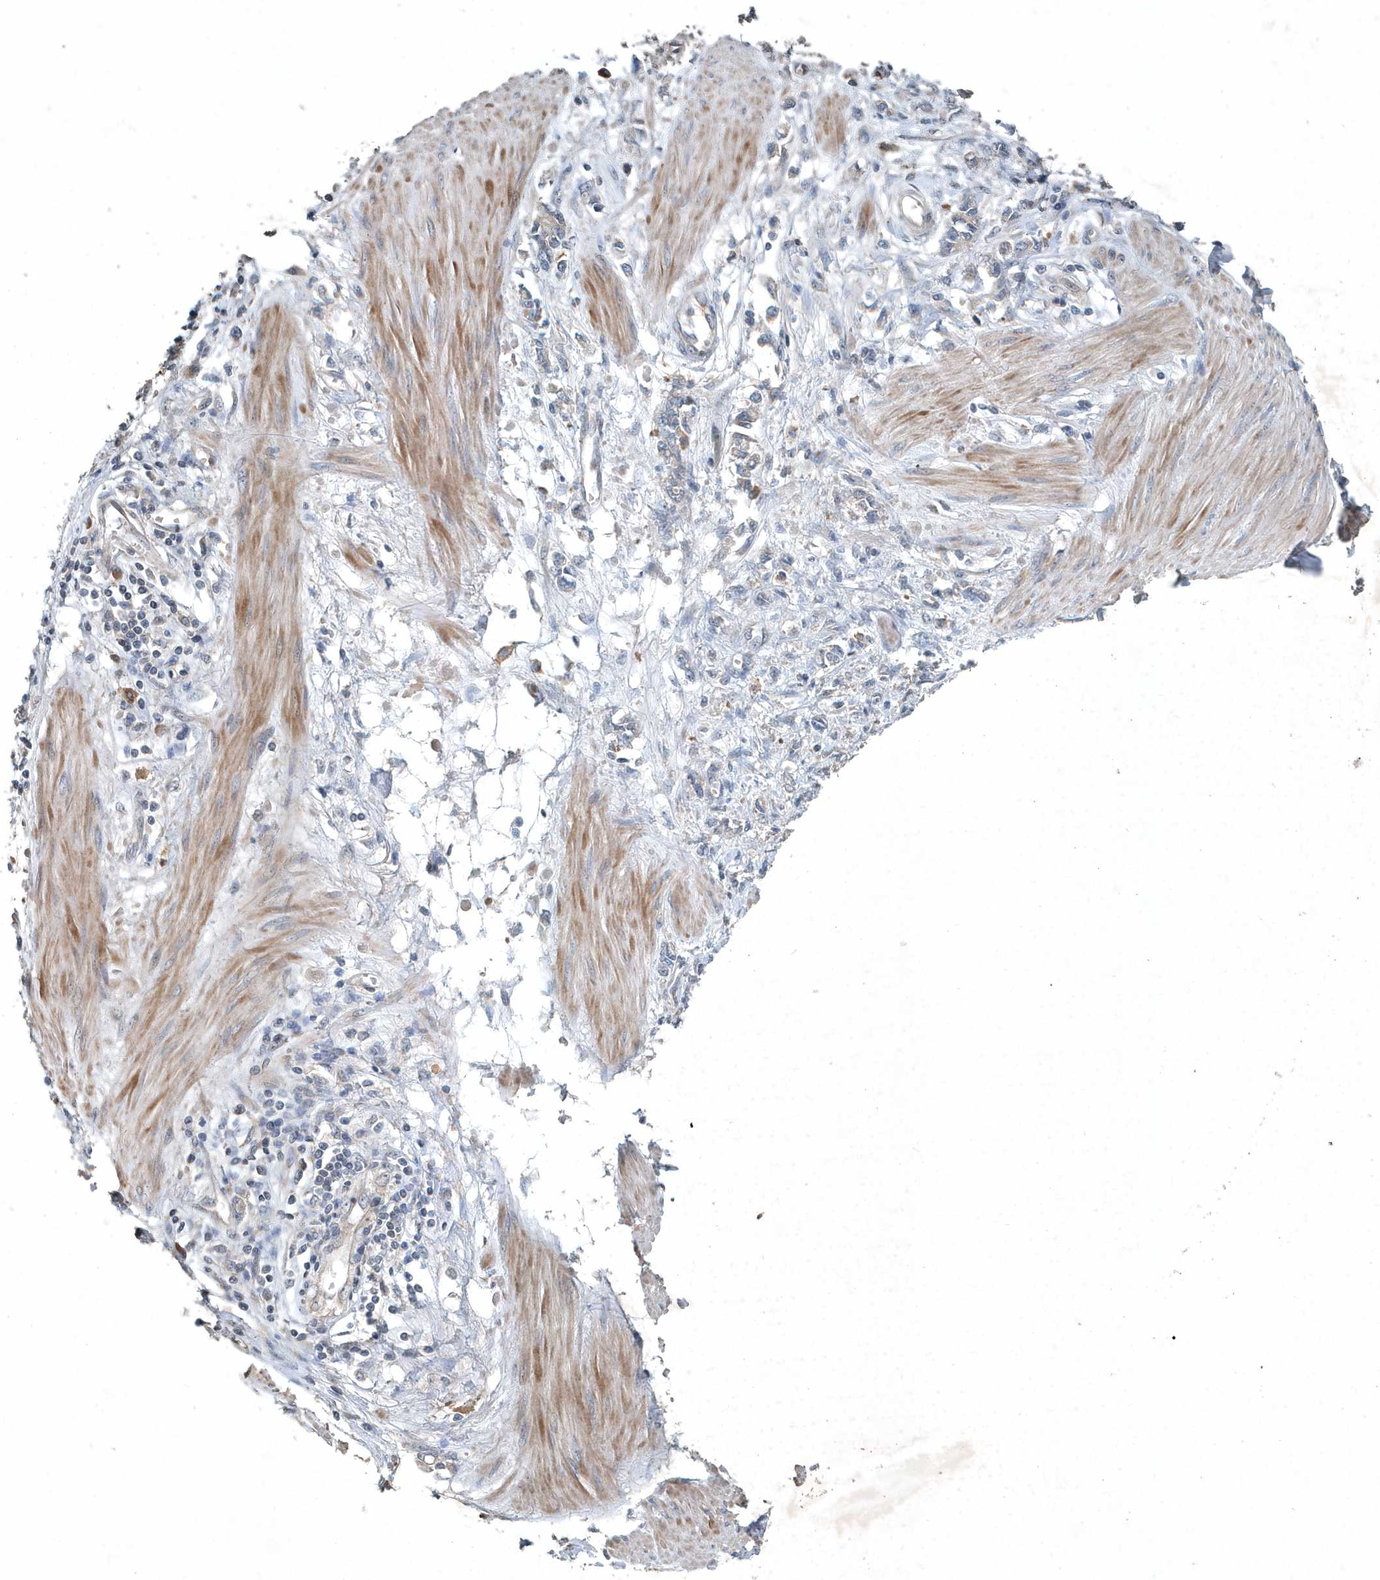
{"staining": {"intensity": "negative", "quantity": "none", "location": "none"}, "tissue": "stomach cancer", "cell_type": "Tumor cells", "image_type": "cancer", "snomed": [{"axis": "morphology", "description": "Adenocarcinoma, NOS"}, {"axis": "topography", "description": "Stomach"}], "caption": "A histopathology image of stomach cancer stained for a protein displays no brown staining in tumor cells. (Brightfield microscopy of DAB immunohistochemistry at high magnification).", "gene": "SCFD2", "patient": {"sex": "female", "age": 76}}